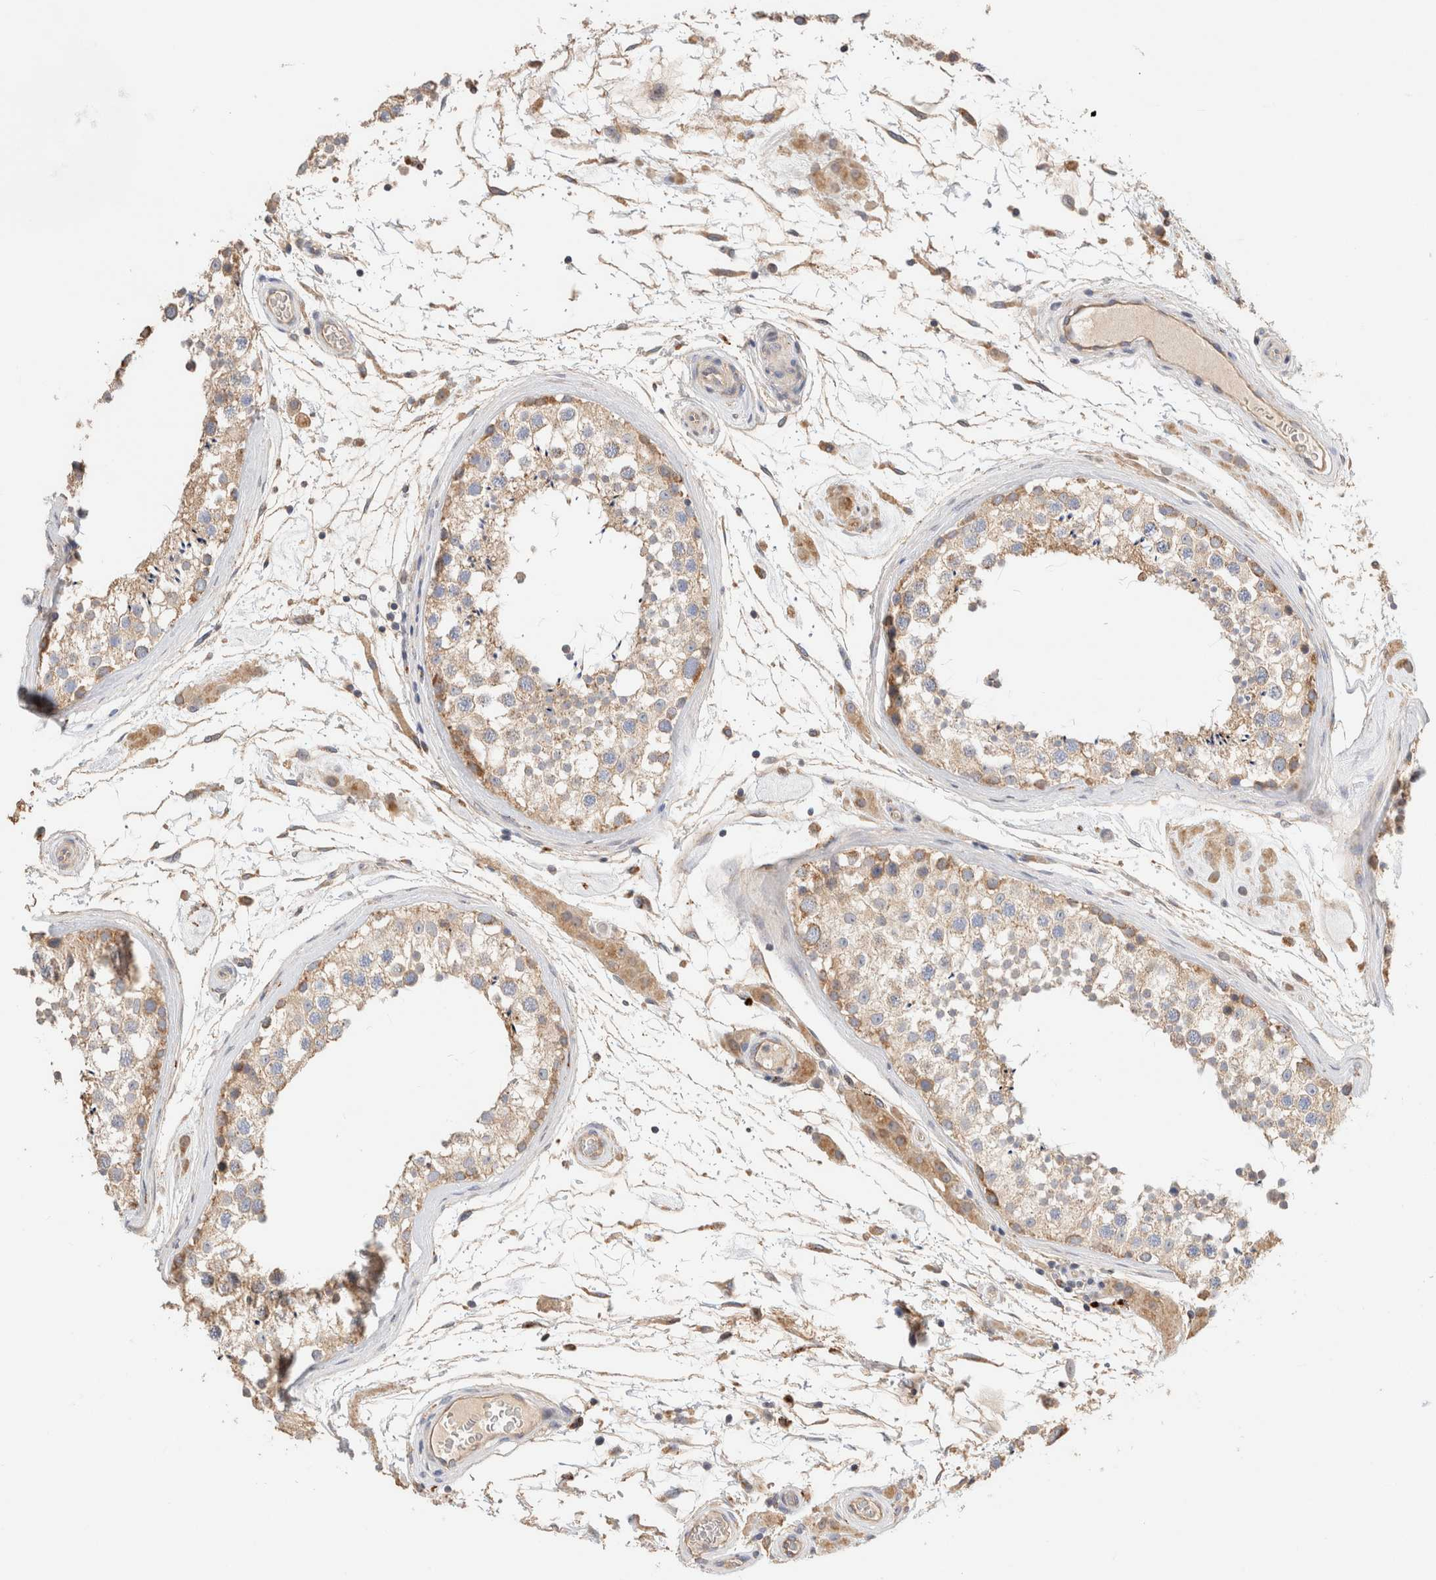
{"staining": {"intensity": "moderate", "quantity": "<25%", "location": "cytoplasmic/membranous"}, "tissue": "testis", "cell_type": "Cells in seminiferous ducts", "image_type": "normal", "snomed": [{"axis": "morphology", "description": "Normal tissue, NOS"}, {"axis": "topography", "description": "Testis"}], "caption": "An image of testis stained for a protein shows moderate cytoplasmic/membranous brown staining in cells in seminiferous ducts.", "gene": "B3GNTL1", "patient": {"sex": "male", "age": 46}}